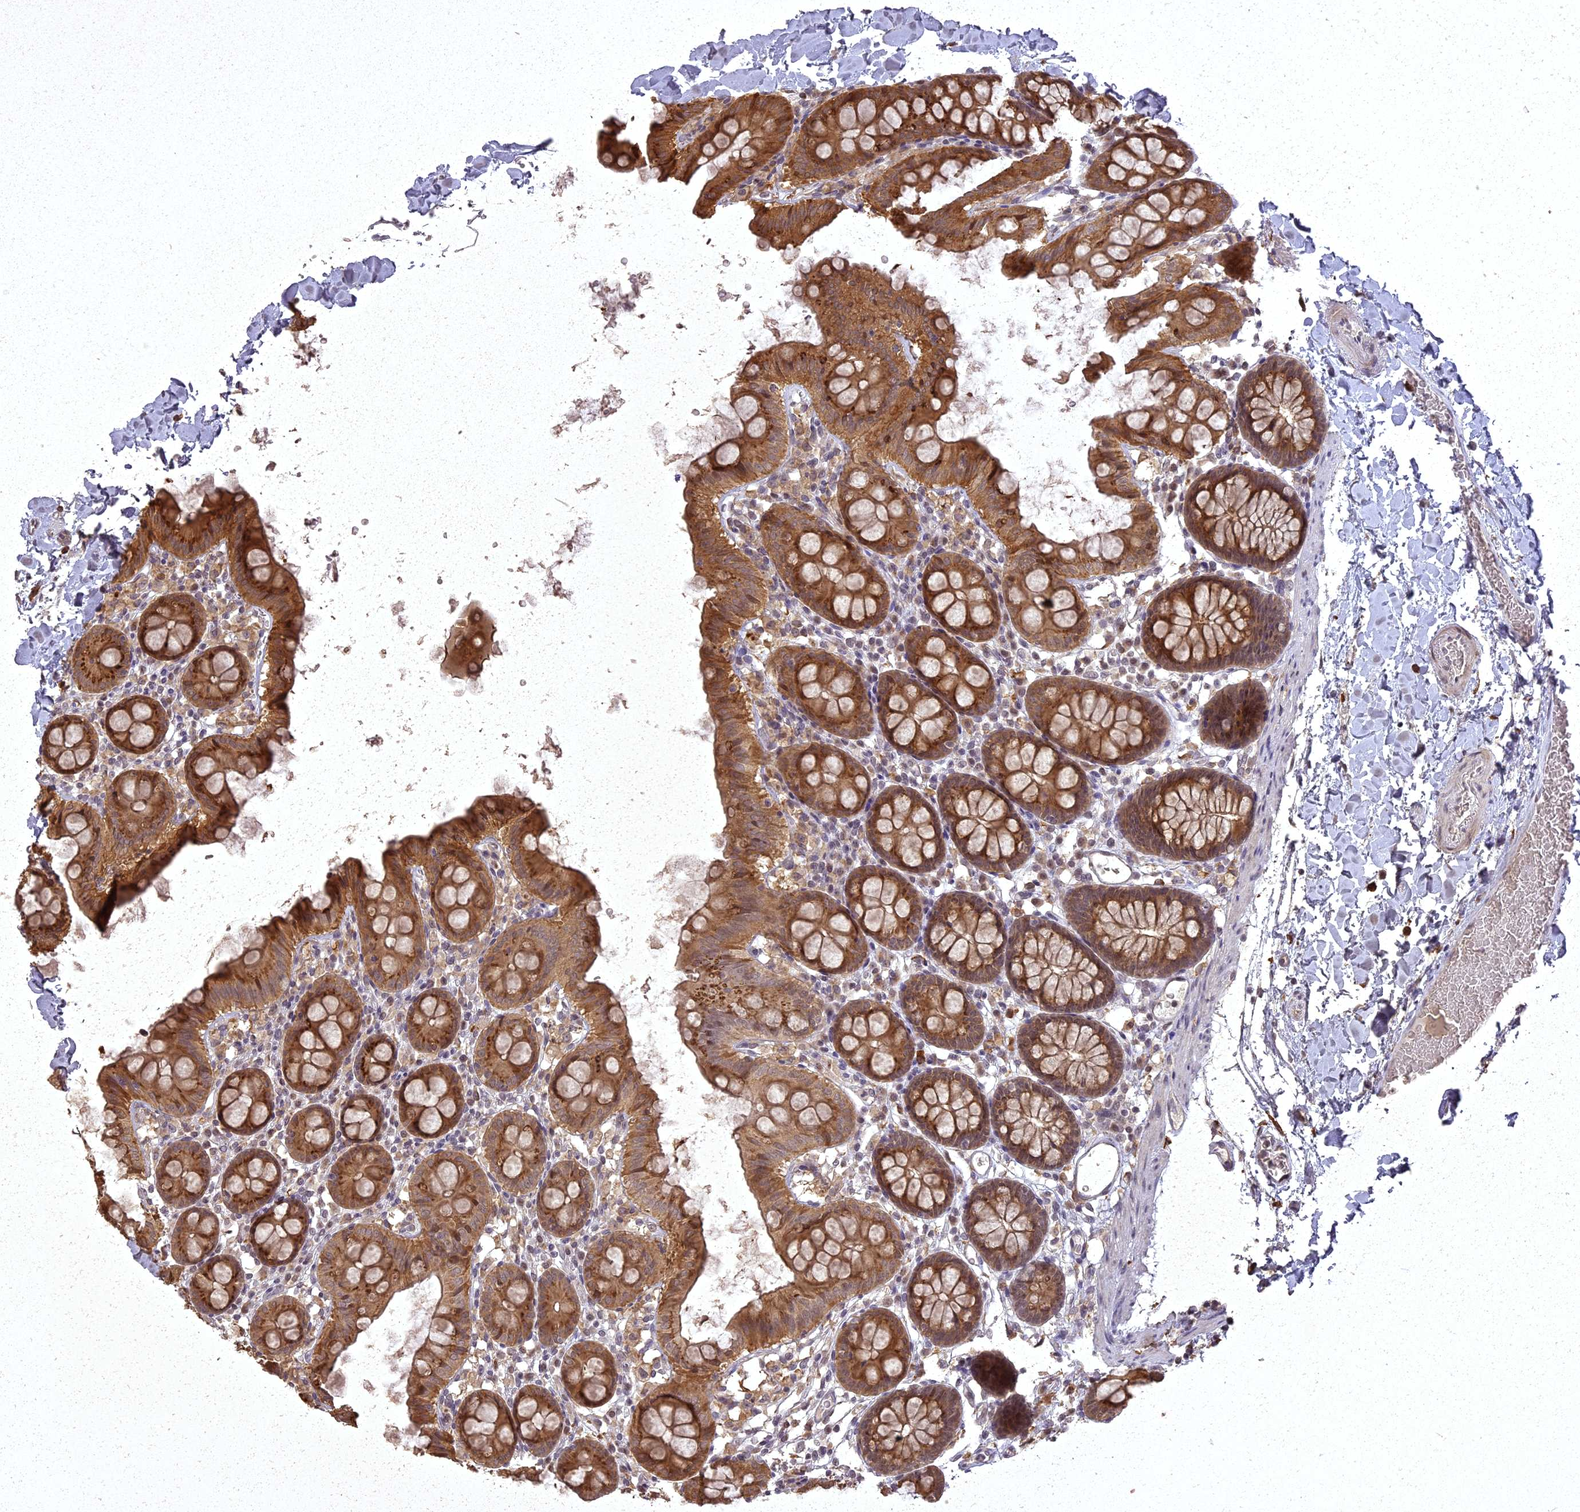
{"staining": {"intensity": "weak", "quantity": ">75%", "location": "cytoplasmic/membranous"}, "tissue": "colon", "cell_type": "Endothelial cells", "image_type": "normal", "snomed": [{"axis": "morphology", "description": "Normal tissue, NOS"}, {"axis": "topography", "description": "Colon"}], "caption": "Immunohistochemical staining of unremarkable colon shows >75% levels of weak cytoplasmic/membranous protein expression in about >75% of endothelial cells.", "gene": "ING5", "patient": {"sex": "male", "age": 75}}